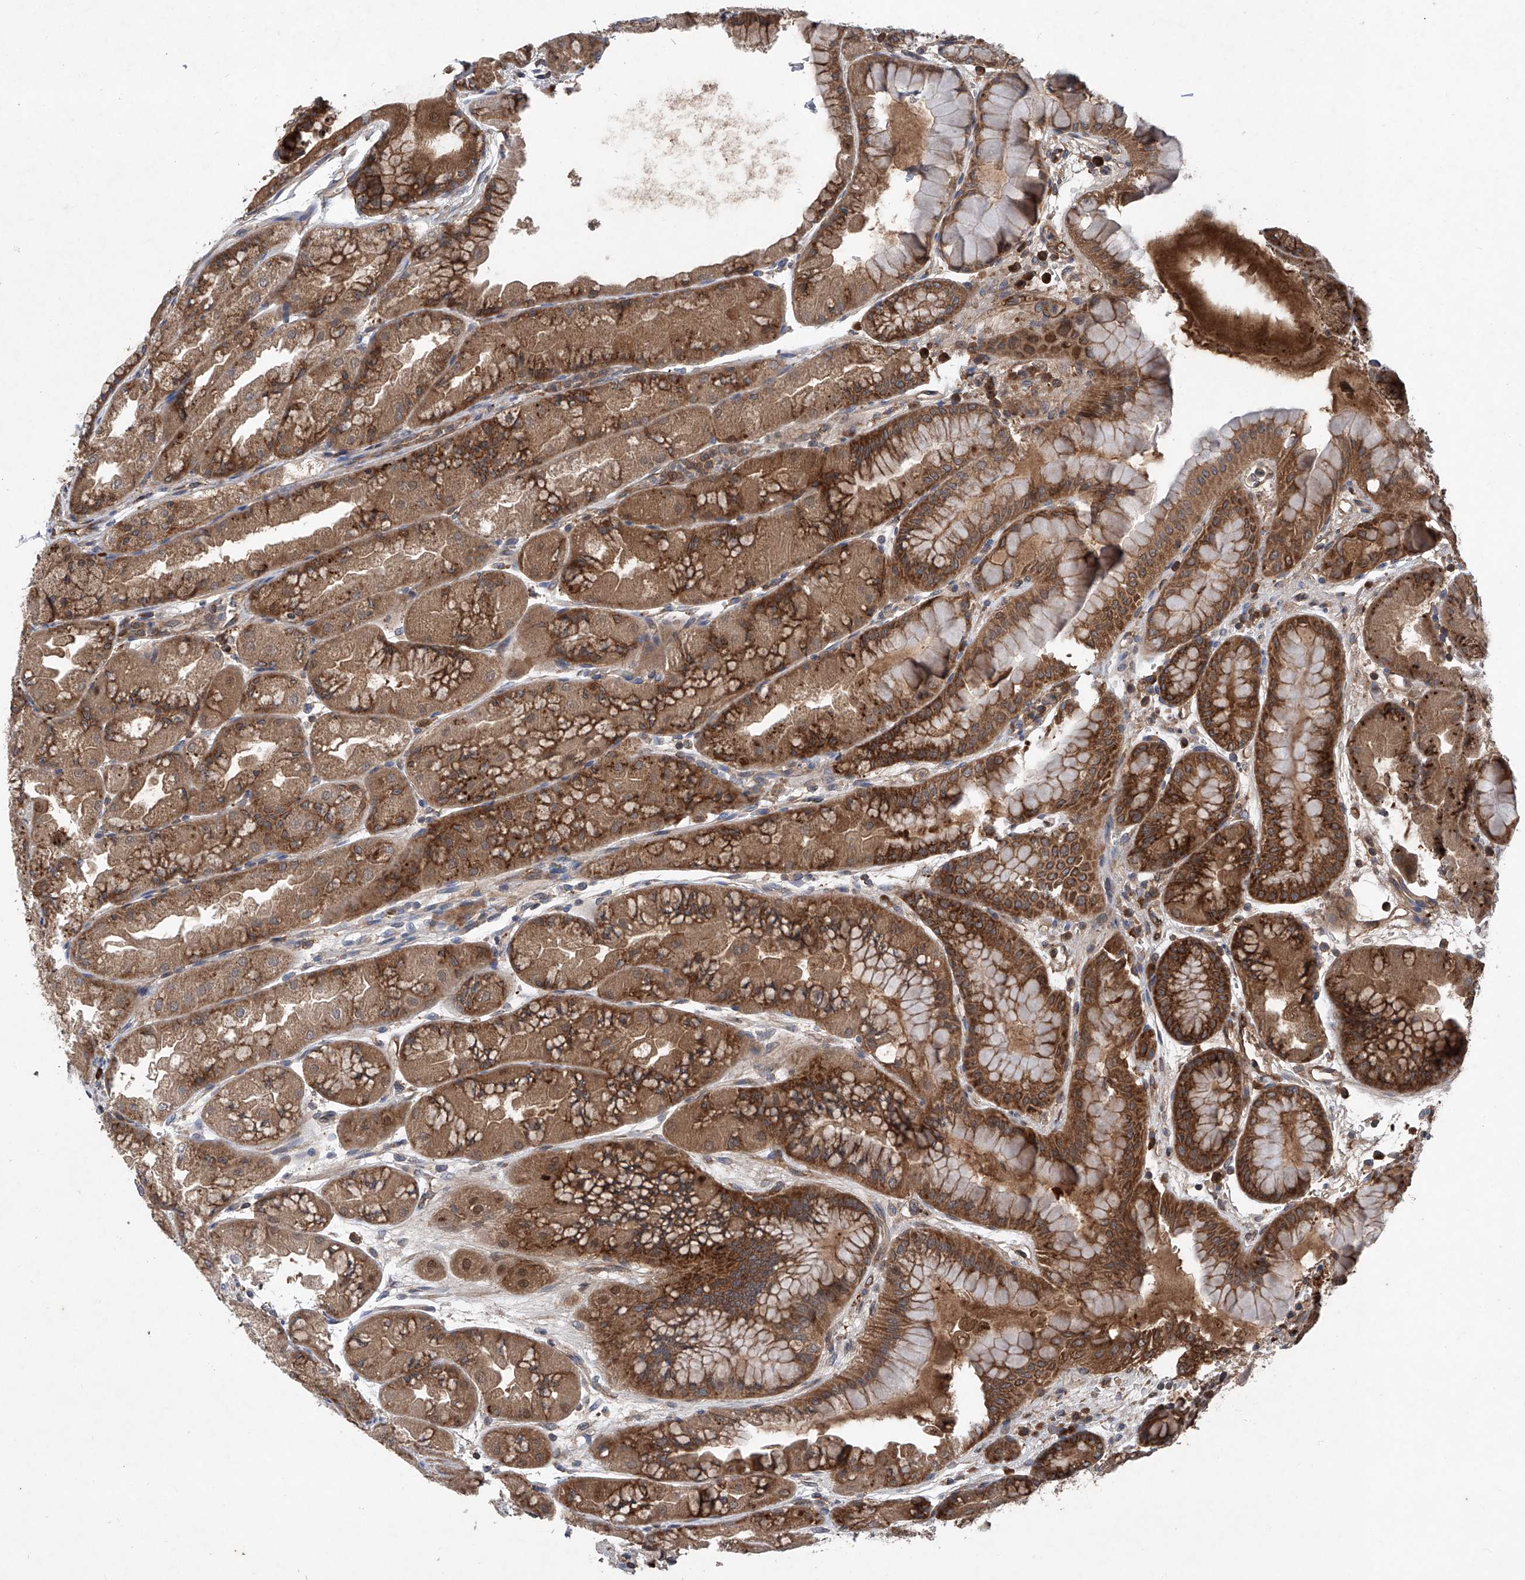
{"staining": {"intensity": "strong", "quantity": ">75%", "location": "cytoplasmic/membranous"}, "tissue": "stomach", "cell_type": "Glandular cells", "image_type": "normal", "snomed": [{"axis": "morphology", "description": "Normal tissue, NOS"}, {"axis": "topography", "description": "Stomach, upper"}], "caption": "Glandular cells demonstrate high levels of strong cytoplasmic/membranous staining in about >75% of cells in normal human stomach. Nuclei are stained in blue.", "gene": "ASCC3", "patient": {"sex": "male", "age": 47}}